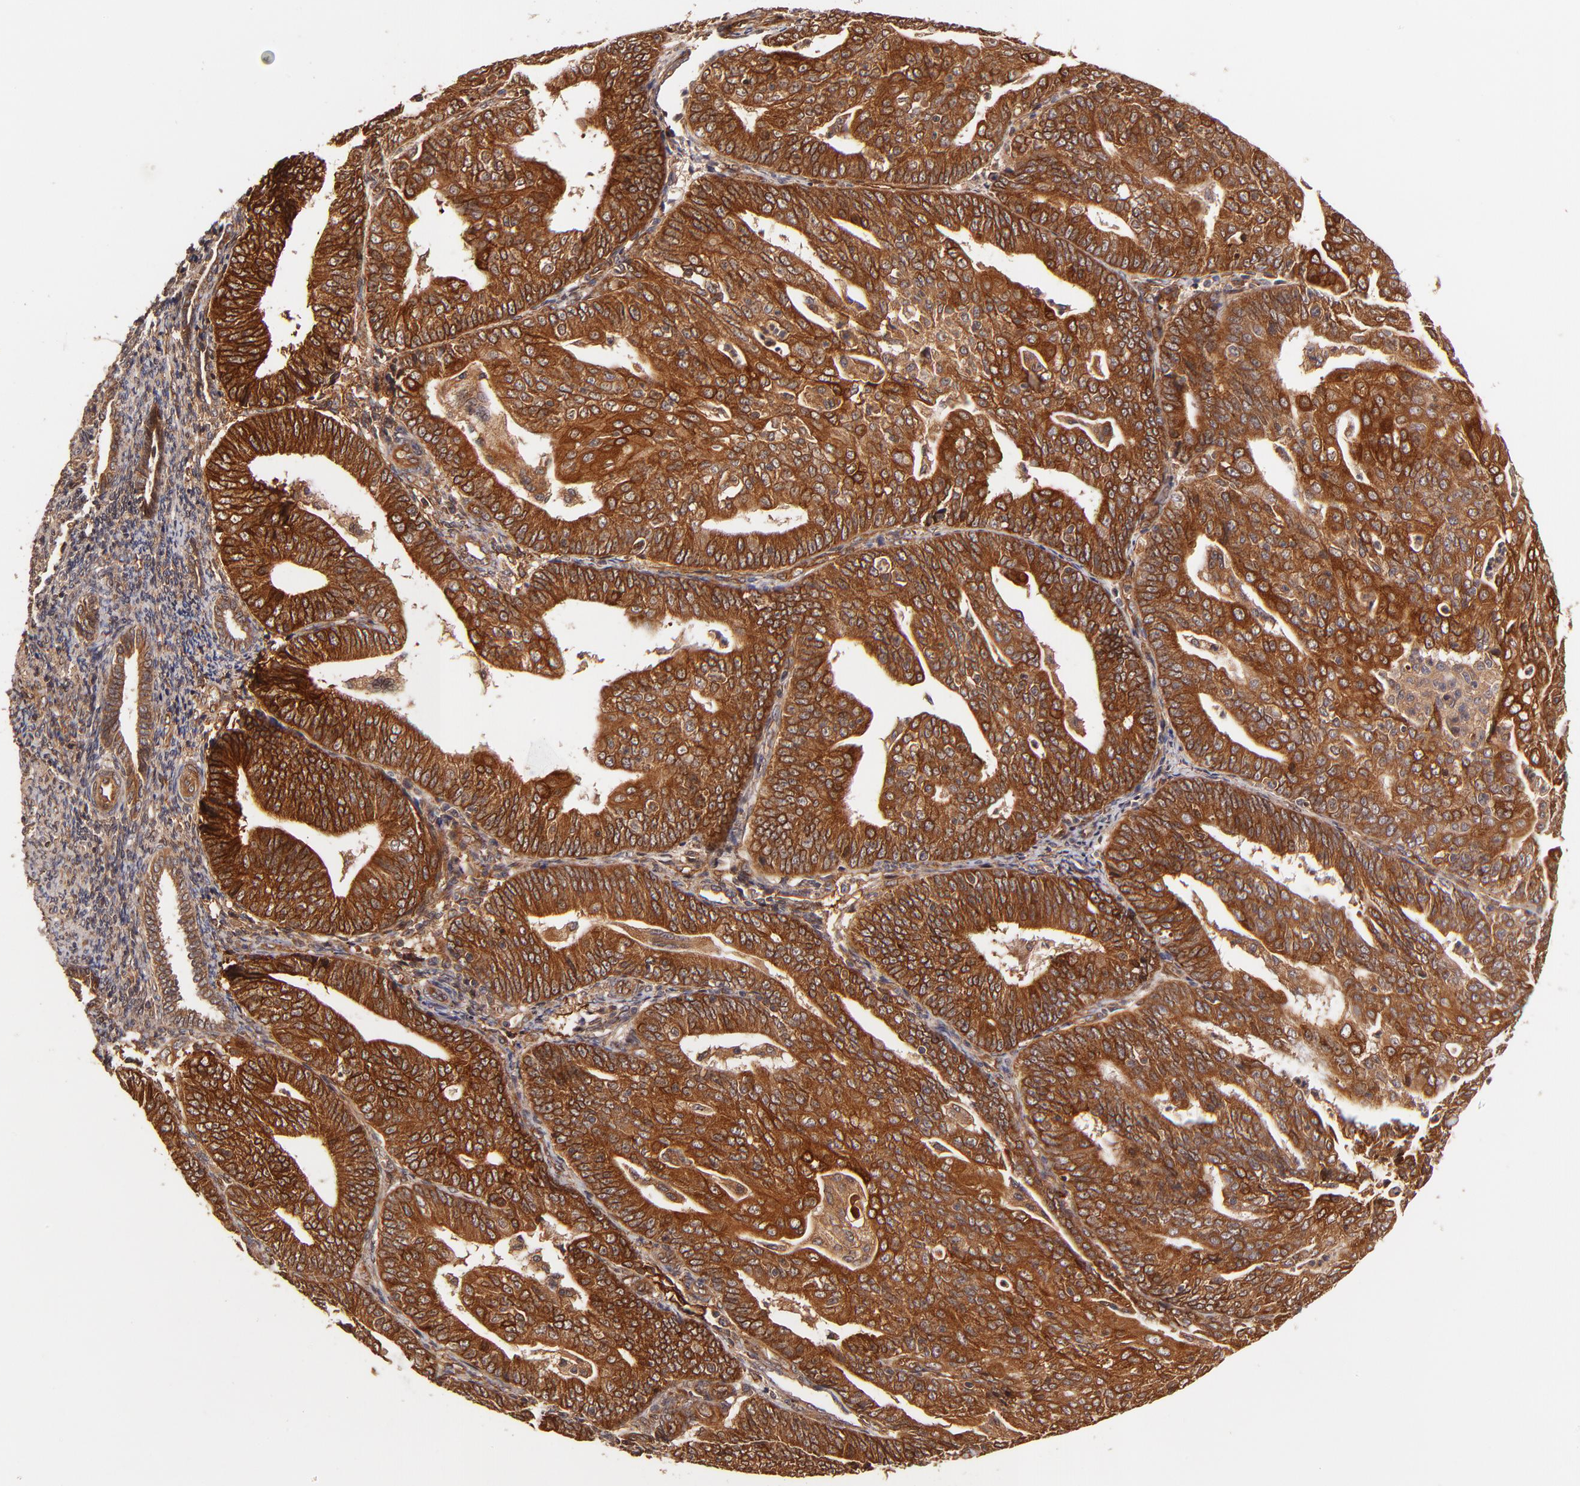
{"staining": {"intensity": "strong", "quantity": ">75%", "location": "cytoplasmic/membranous"}, "tissue": "endometrial cancer", "cell_type": "Tumor cells", "image_type": "cancer", "snomed": [{"axis": "morphology", "description": "Adenocarcinoma, NOS"}, {"axis": "topography", "description": "Endometrium"}], "caption": "Brown immunohistochemical staining in human adenocarcinoma (endometrial) exhibits strong cytoplasmic/membranous positivity in approximately >75% of tumor cells.", "gene": "ITGB1", "patient": {"sex": "female", "age": 56}}